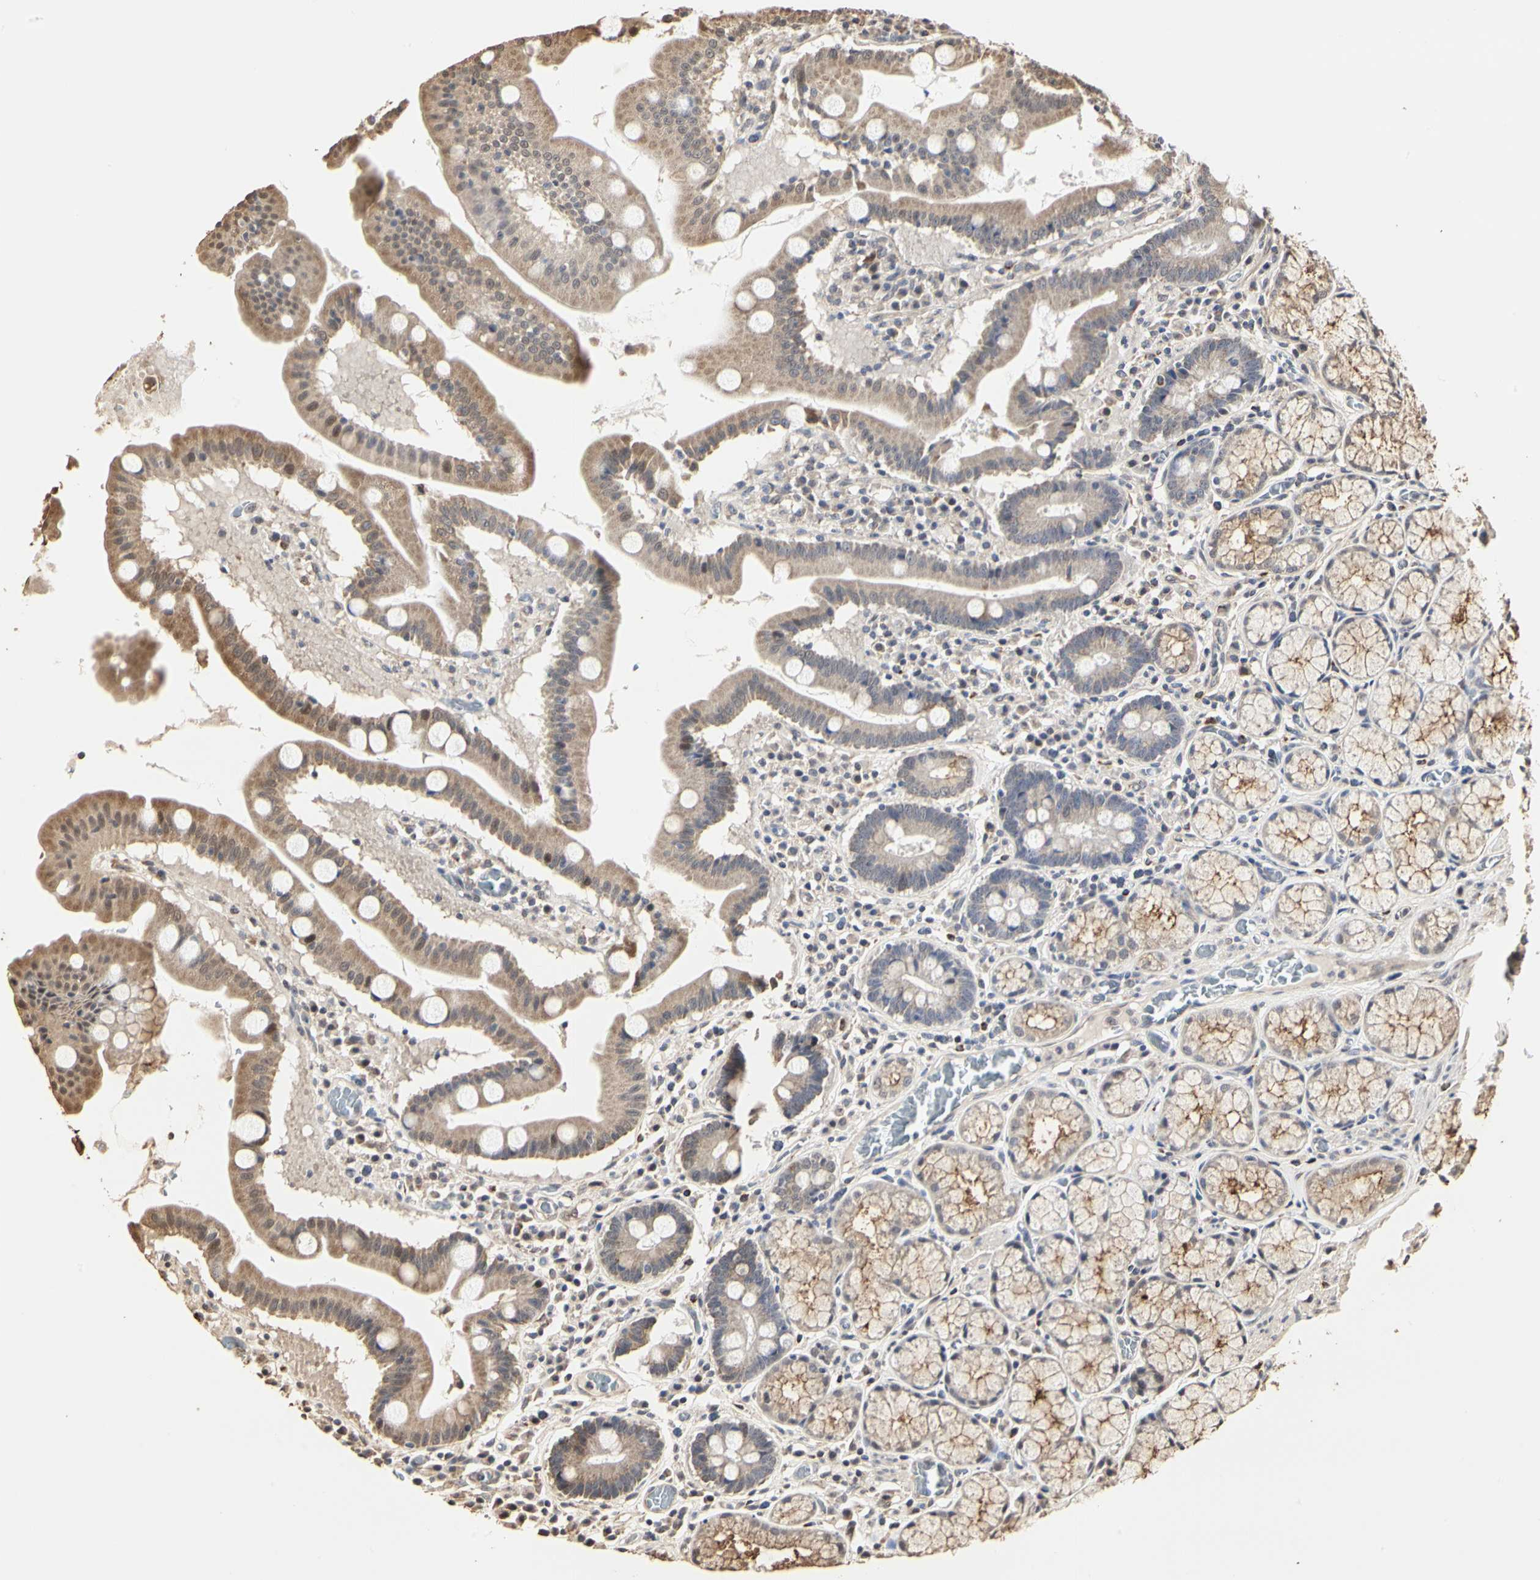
{"staining": {"intensity": "moderate", "quantity": ">75%", "location": "cytoplasmic/membranous"}, "tissue": "stomach", "cell_type": "Glandular cells", "image_type": "normal", "snomed": [{"axis": "morphology", "description": "Normal tissue, NOS"}, {"axis": "topography", "description": "Stomach, lower"}], "caption": "A medium amount of moderate cytoplasmic/membranous expression is seen in approximately >75% of glandular cells in benign stomach.", "gene": "TAOK1", "patient": {"sex": "male", "age": 56}}